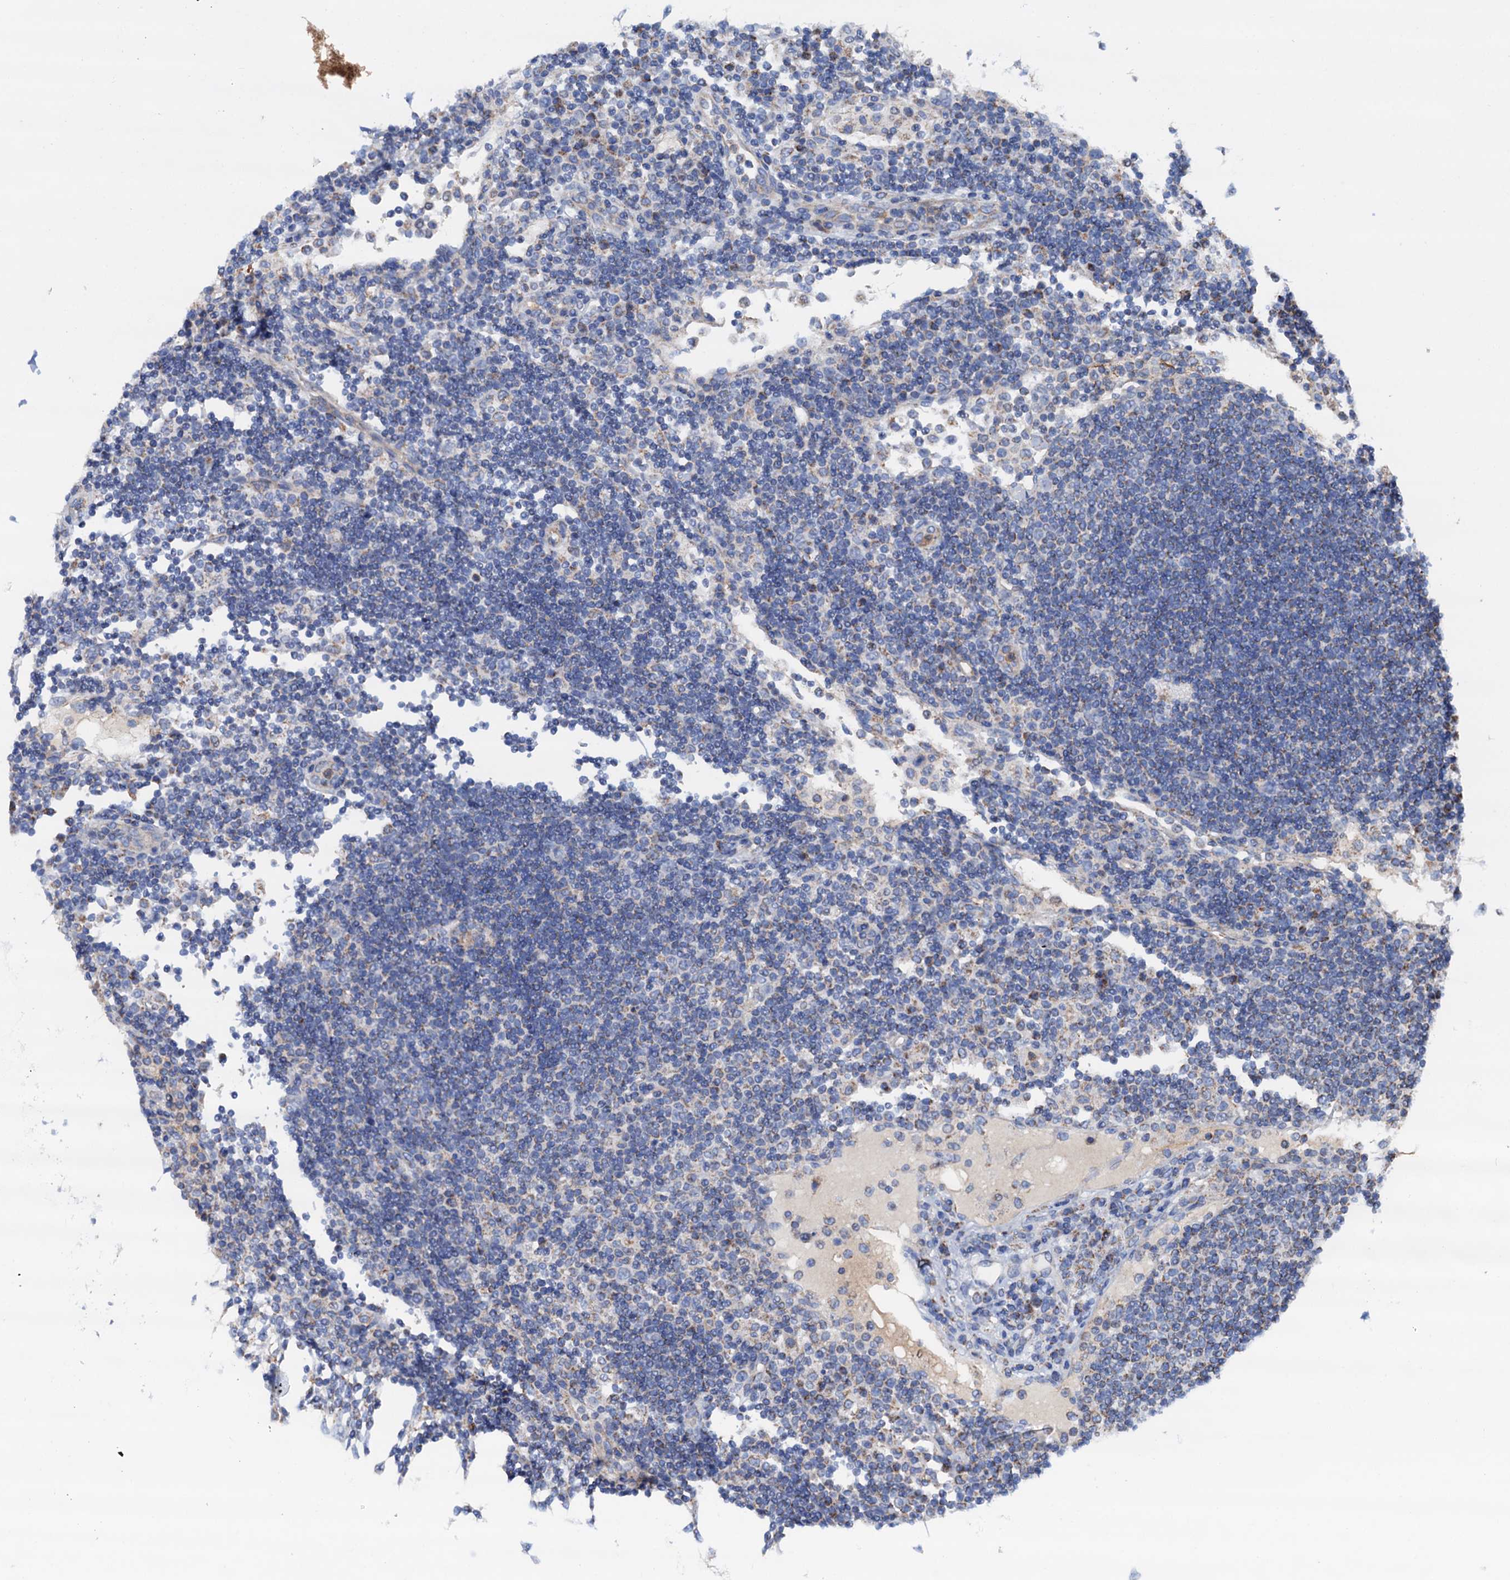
{"staining": {"intensity": "weak", "quantity": "<25%", "location": "cytoplasmic/membranous"}, "tissue": "lymph node", "cell_type": "Germinal center cells", "image_type": "normal", "snomed": [{"axis": "morphology", "description": "Normal tissue, NOS"}, {"axis": "topography", "description": "Lymph node"}], "caption": "A photomicrograph of human lymph node is negative for staining in germinal center cells. Nuclei are stained in blue.", "gene": "RASSF9", "patient": {"sex": "female", "age": 53}}